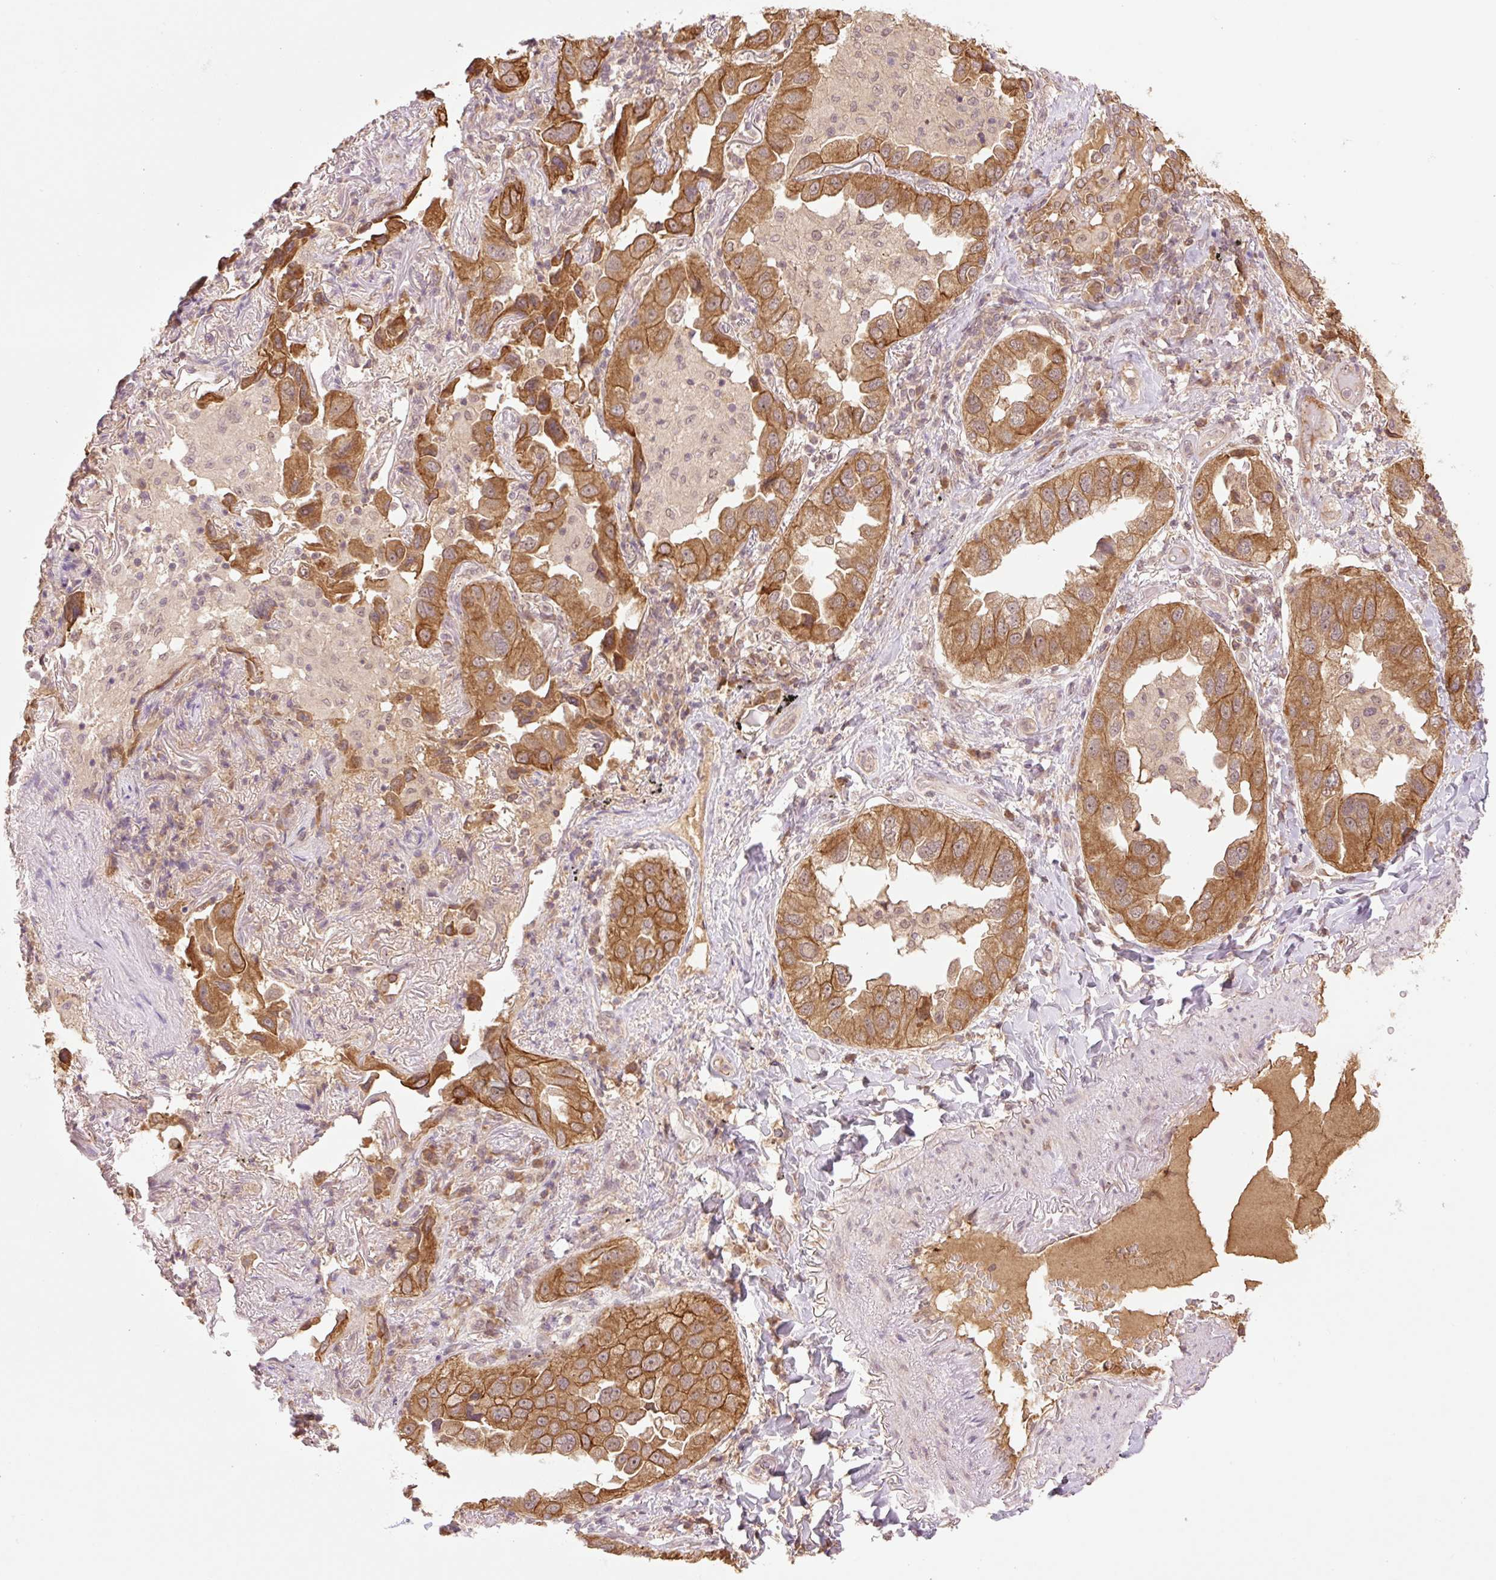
{"staining": {"intensity": "moderate", "quantity": ">75%", "location": "cytoplasmic/membranous"}, "tissue": "lung cancer", "cell_type": "Tumor cells", "image_type": "cancer", "snomed": [{"axis": "morphology", "description": "Adenocarcinoma, NOS"}, {"axis": "topography", "description": "Lung"}], "caption": "Immunohistochemical staining of human adenocarcinoma (lung) exhibits moderate cytoplasmic/membranous protein positivity in approximately >75% of tumor cells.", "gene": "YJU2B", "patient": {"sex": "female", "age": 69}}